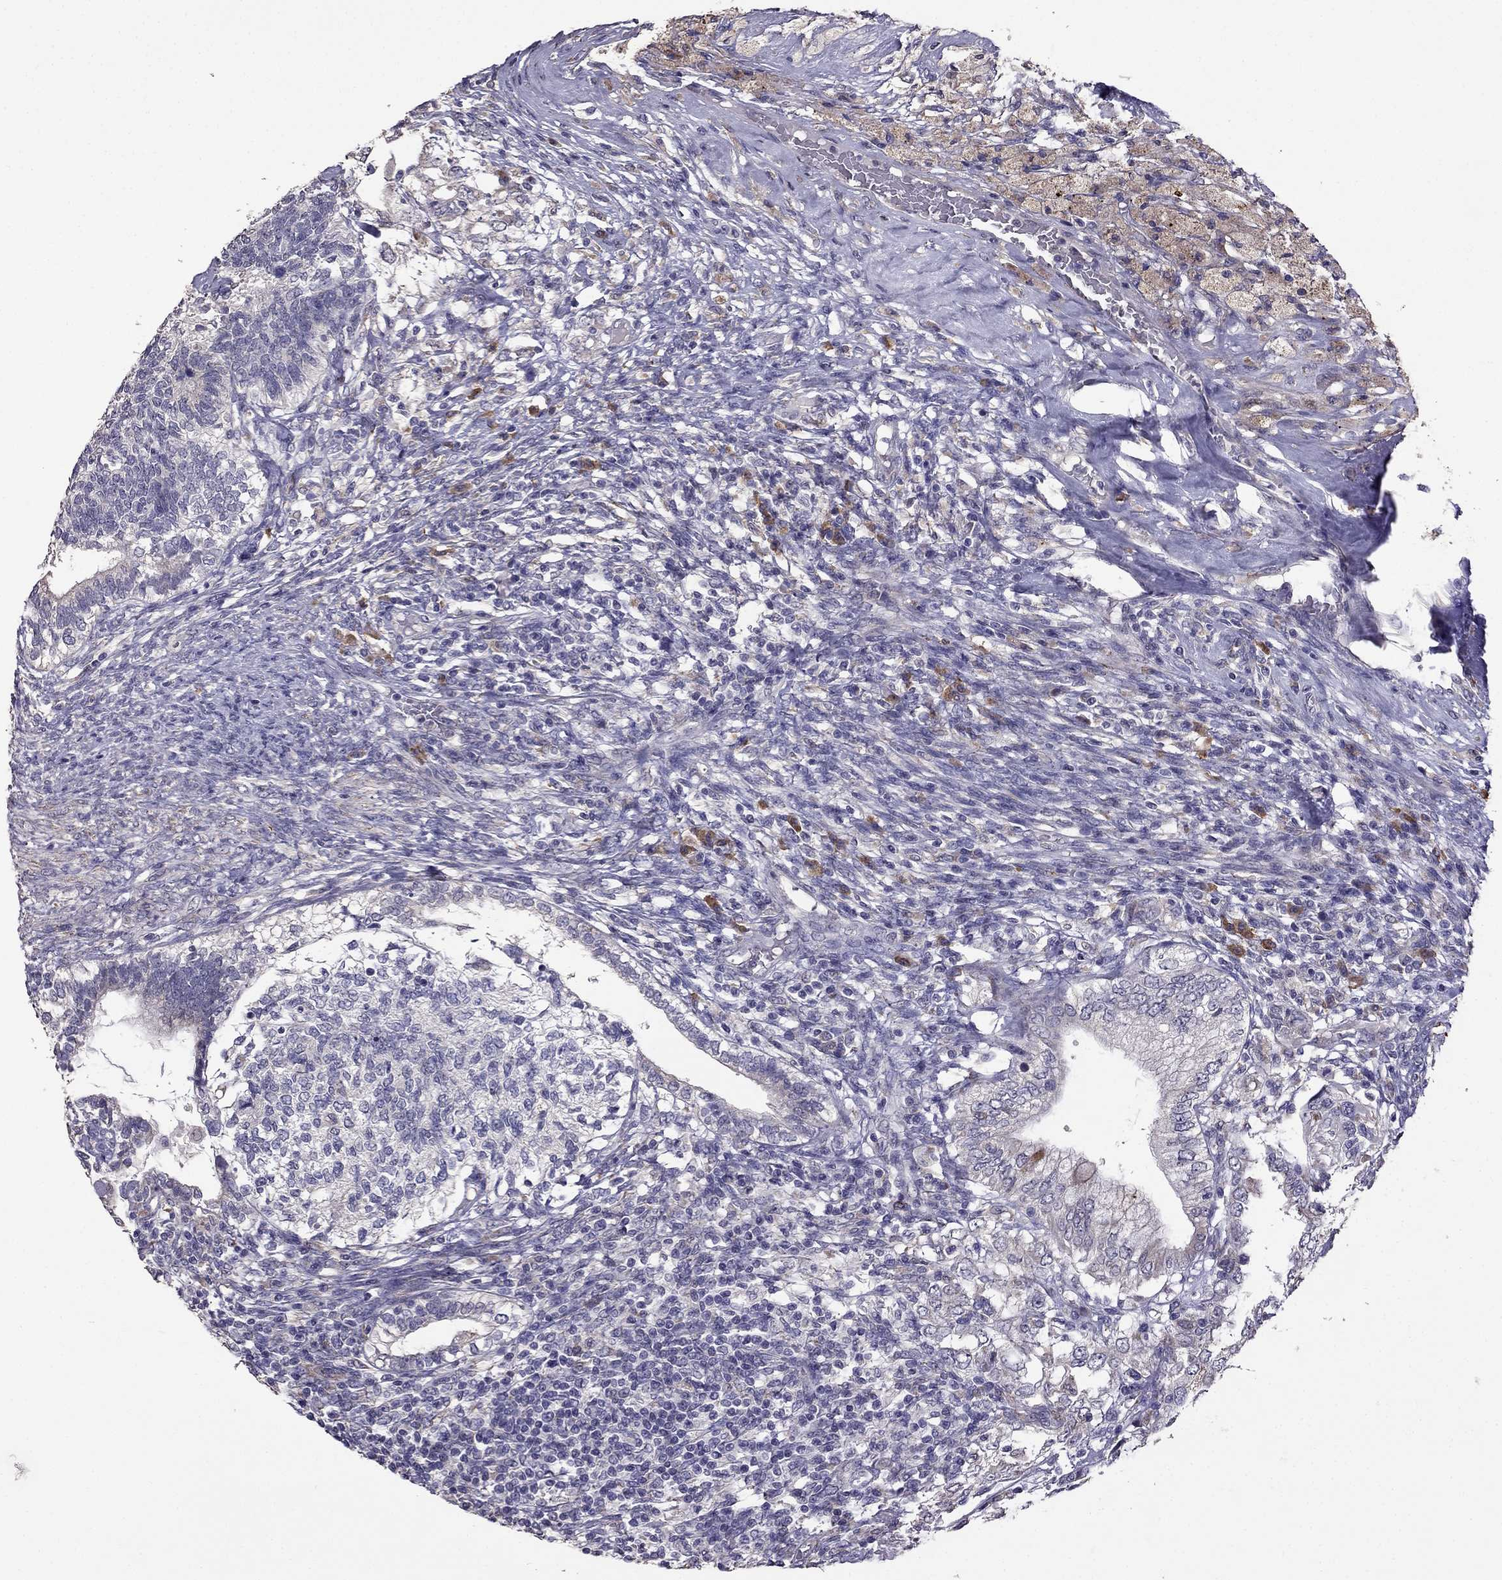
{"staining": {"intensity": "negative", "quantity": "none", "location": "none"}, "tissue": "testis cancer", "cell_type": "Tumor cells", "image_type": "cancer", "snomed": [{"axis": "morphology", "description": "Seminoma, NOS"}, {"axis": "morphology", "description": "Carcinoma, Embryonal, NOS"}, {"axis": "topography", "description": "Testis"}], "caption": "Immunohistochemistry of seminoma (testis) demonstrates no positivity in tumor cells.", "gene": "CDH9", "patient": {"sex": "male", "age": 41}}